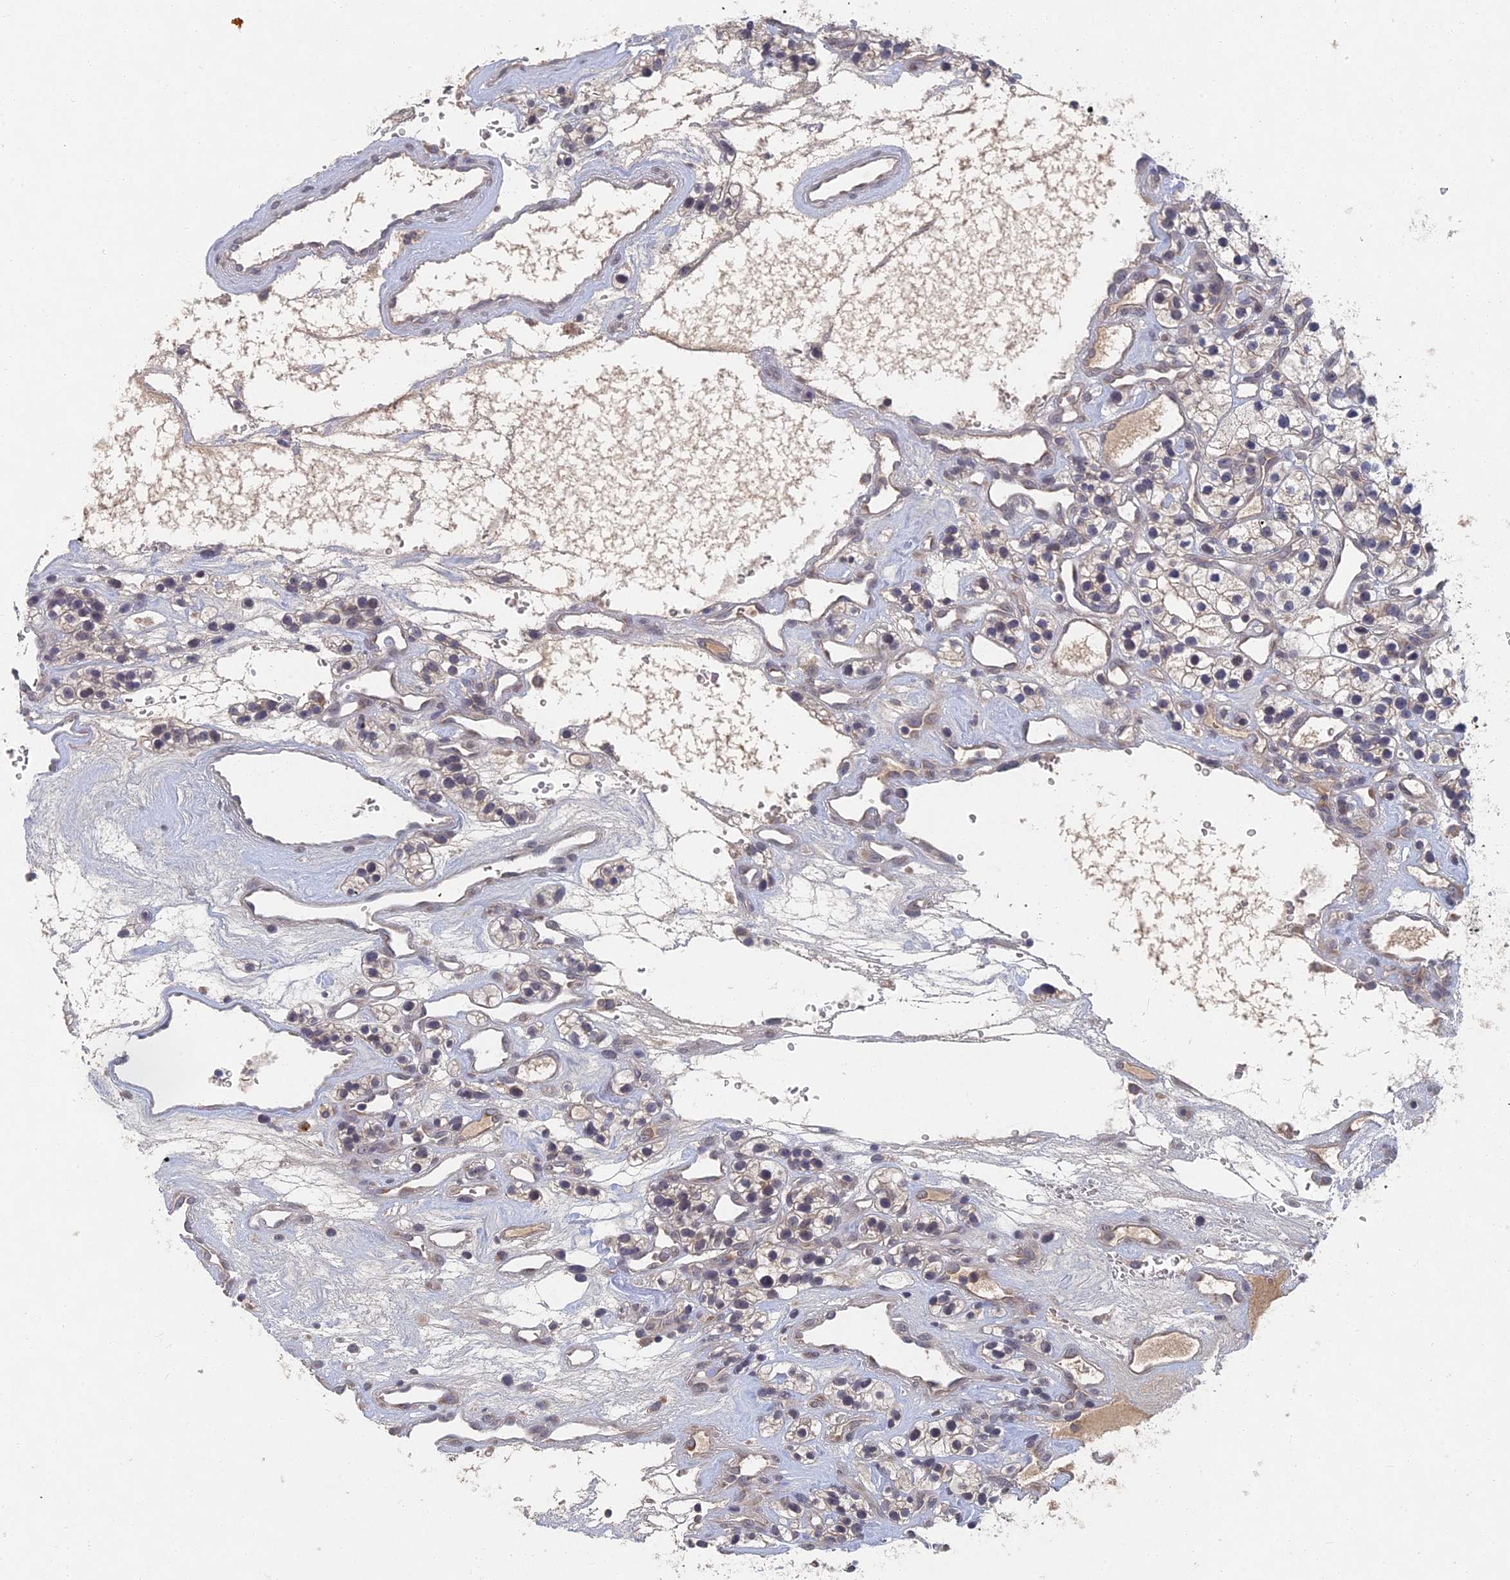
{"staining": {"intensity": "moderate", "quantity": "25%-75%", "location": "cytoplasmic/membranous"}, "tissue": "renal cancer", "cell_type": "Tumor cells", "image_type": "cancer", "snomed": [{"axis": "morphology", "description": "Adenocarcinoma, NOS"}, {"axis": "topography", "description": "Kidney"}], "caption": "Moderate cytoplasmic/membranous protein expression is appreciated in about 25%-75% of tumor cells in adenocarcinoma (renal).", "gene": "GNA15", "patient": {"sex": "female", "age": 57}}